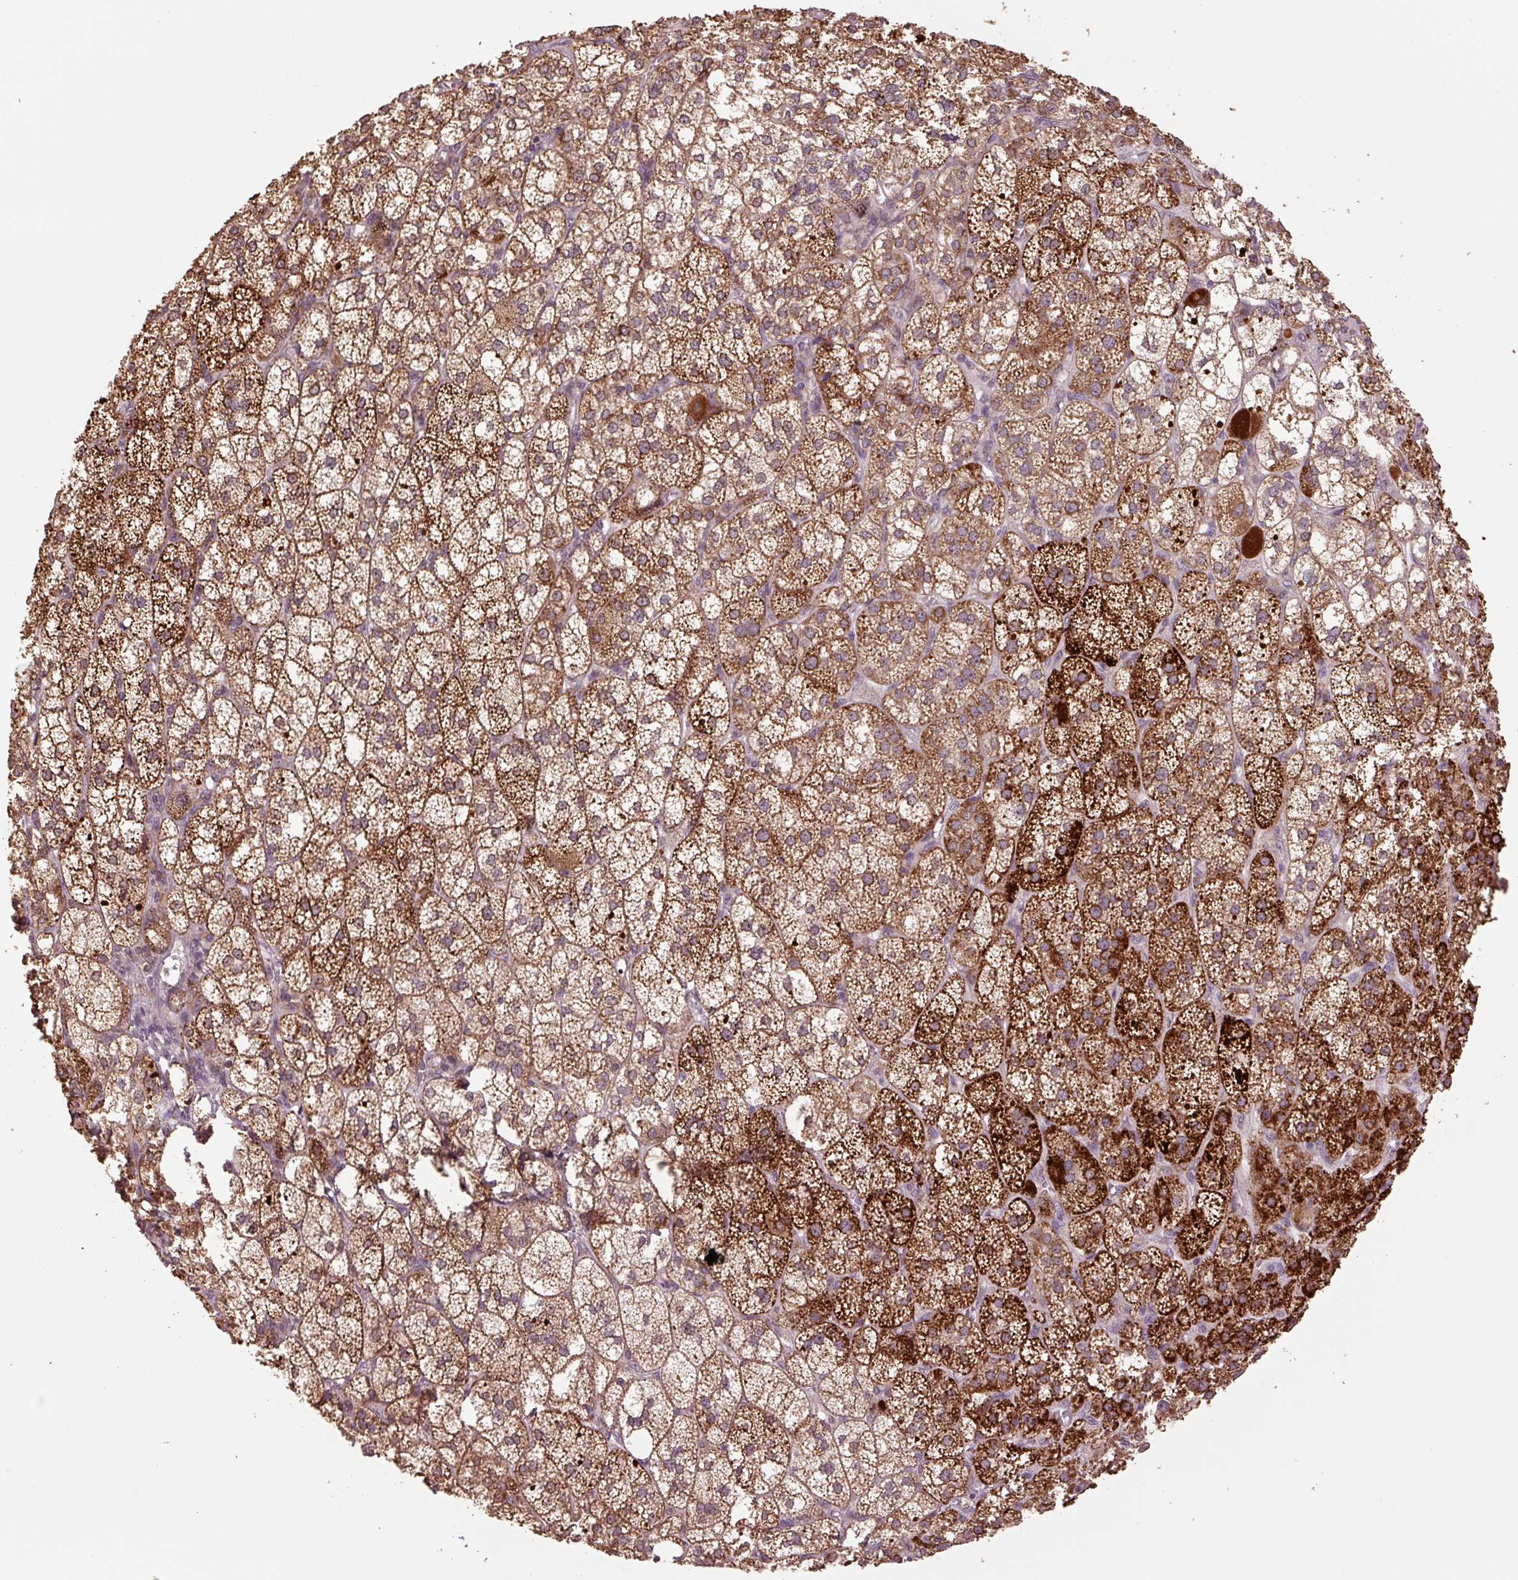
{"staining": {"intensity": "strong", "quantity": ">75%", "location": "cytoplasmic/membranous"}, "tissue": "adrenal gland", "cell_type": "Glandular cells", "image_type": "normal", "snomed": [{"axis": "morphology", "description": "Normal tissue, NOS"}, {"axis": "topography", "description": "Adrenal gland"}], "caption": "Brown immunohistochemical staining in unremarkable human adrenal gland demonstrates strong cytoplasmic/membranous expression in approximately >75% of glandular cells. The staining is performed using DAB (3,3'-diaminobenzidine) brown chromogen to label protein expression. The nuclei are counter-stained blue using hematoxylin.", "gene": "TMEM160", "patient": {"sex": "female", "age": 60}}